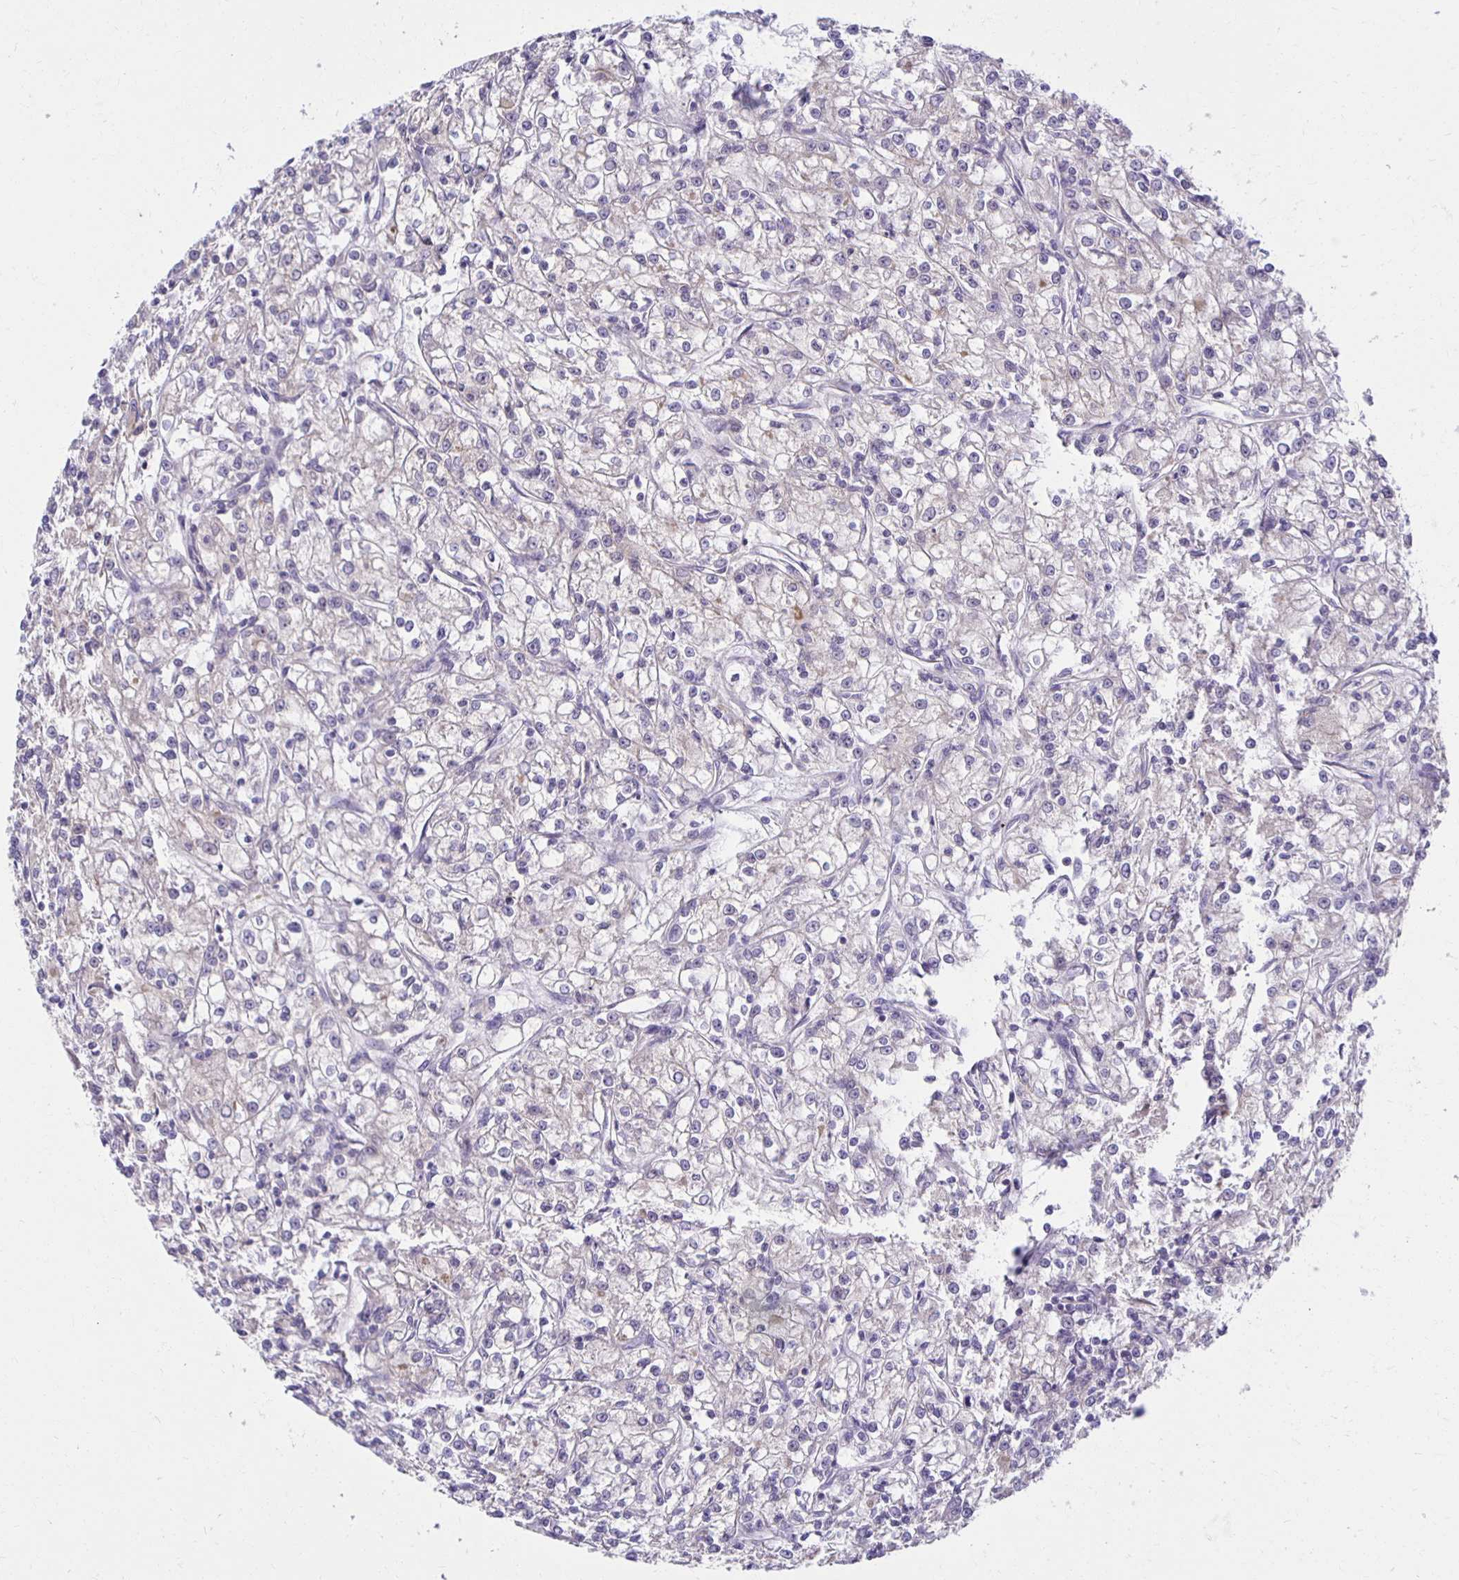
{"staining": {"intensity": "negative", "quantity": "none", "location": "none"}, "tissue": "renal cancer", "cell_type": "Tumor cells", "image_type": "cancer", "snomed": [{"axis": "morphology", "description": "Adenocarcinoma, NOS"}, {"axis": "topography", "description": "Kidney"}], "caption": "Immunohistochemical staining of renal cancer (adenocarcinoma) shows no significant expression in tumor cells.", "gene": "MIEN1", "patient": {"sex": "female", "age": 59}}